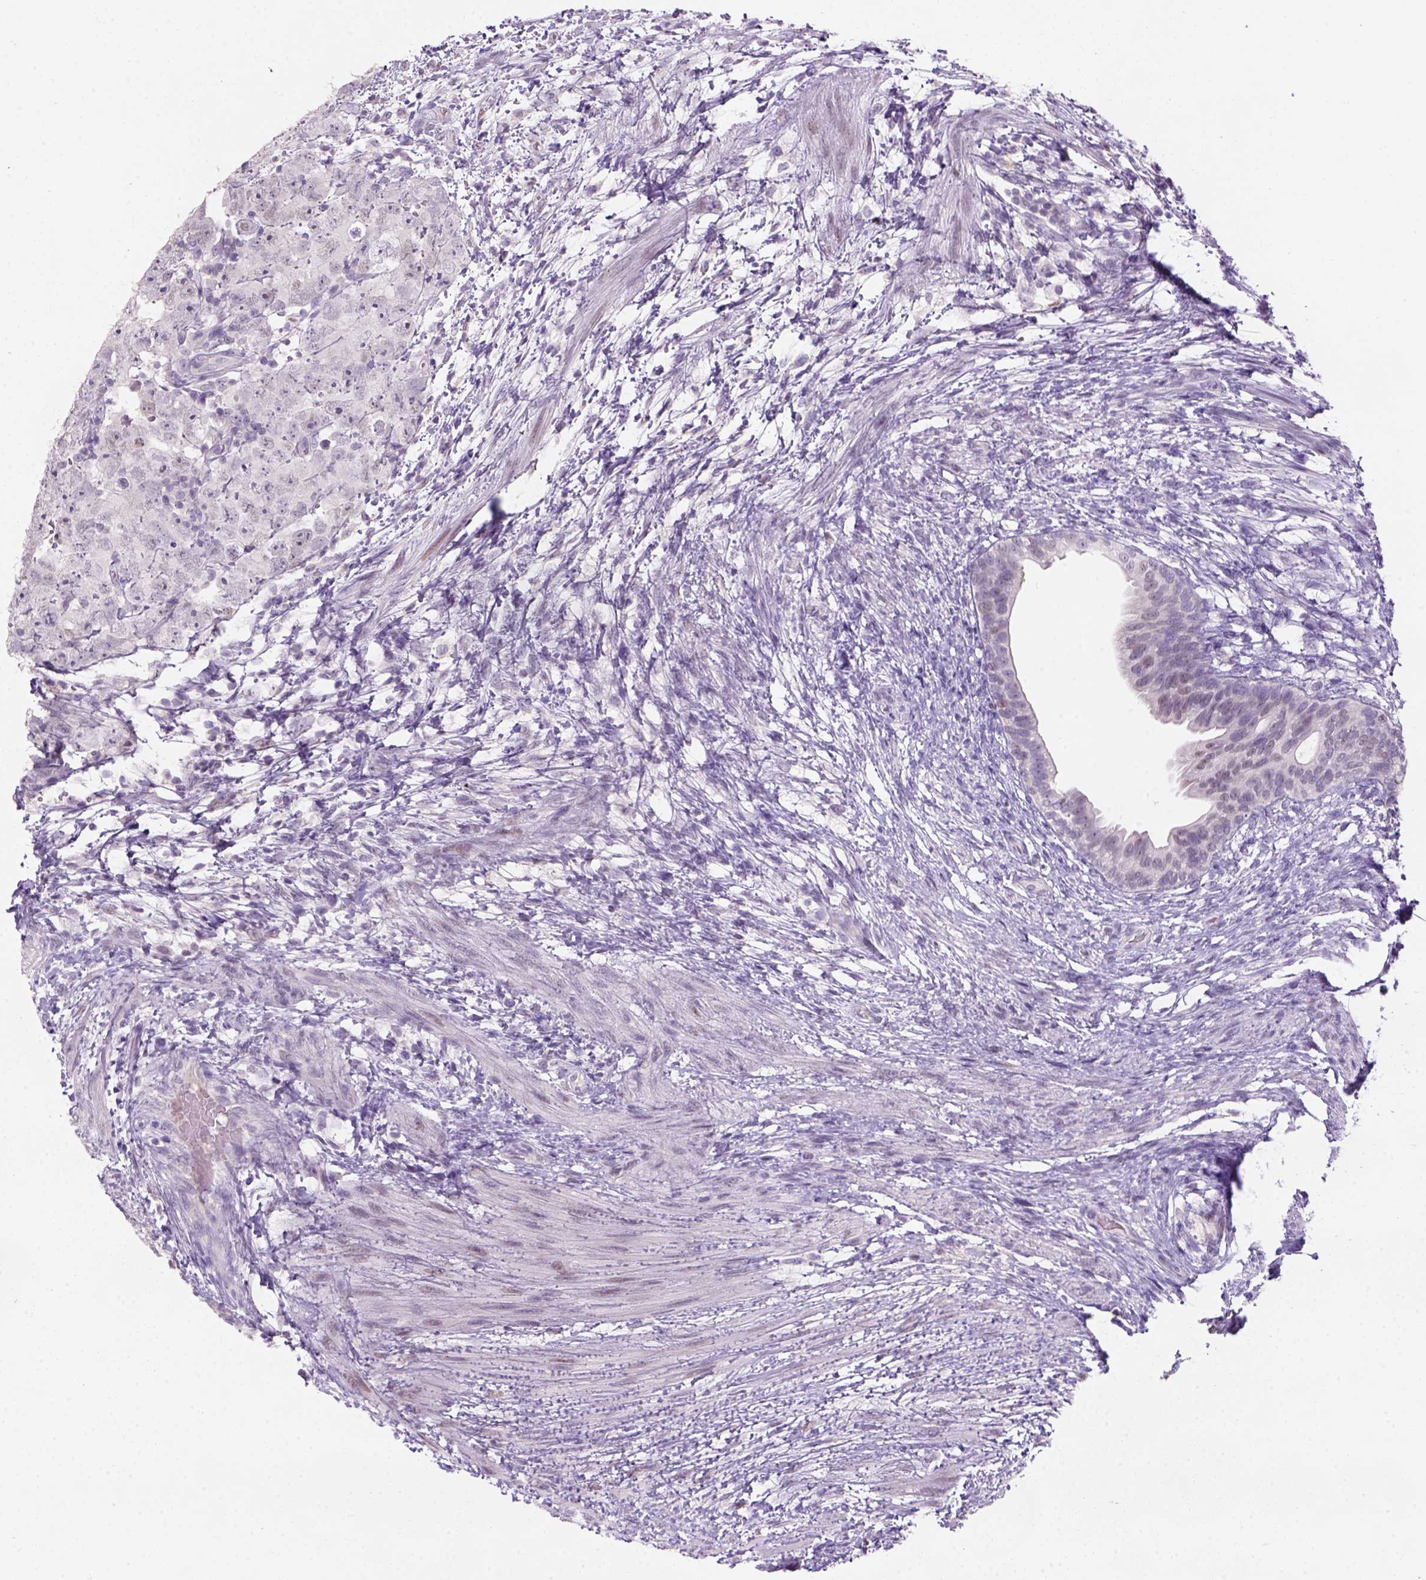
{"staining": {"intensity": "negative", "quantity": "none", "location": "none"}, "tissue": "testis cancer", "cell_type": "Tumor cells", "image_type": "cancer", "snomed": [{"axis": "morphology", "description": "Carcinoma, Embryonal, NOS"}, {"axis": "topography", "description": "Testis"}], "caption": "Testis embryonal carcinoma was stained to show a protein in brown. There is no significant positivity in tumor cells.", "gene": "ZMAT4", "patient": {"sex": "male", "age": 24}}